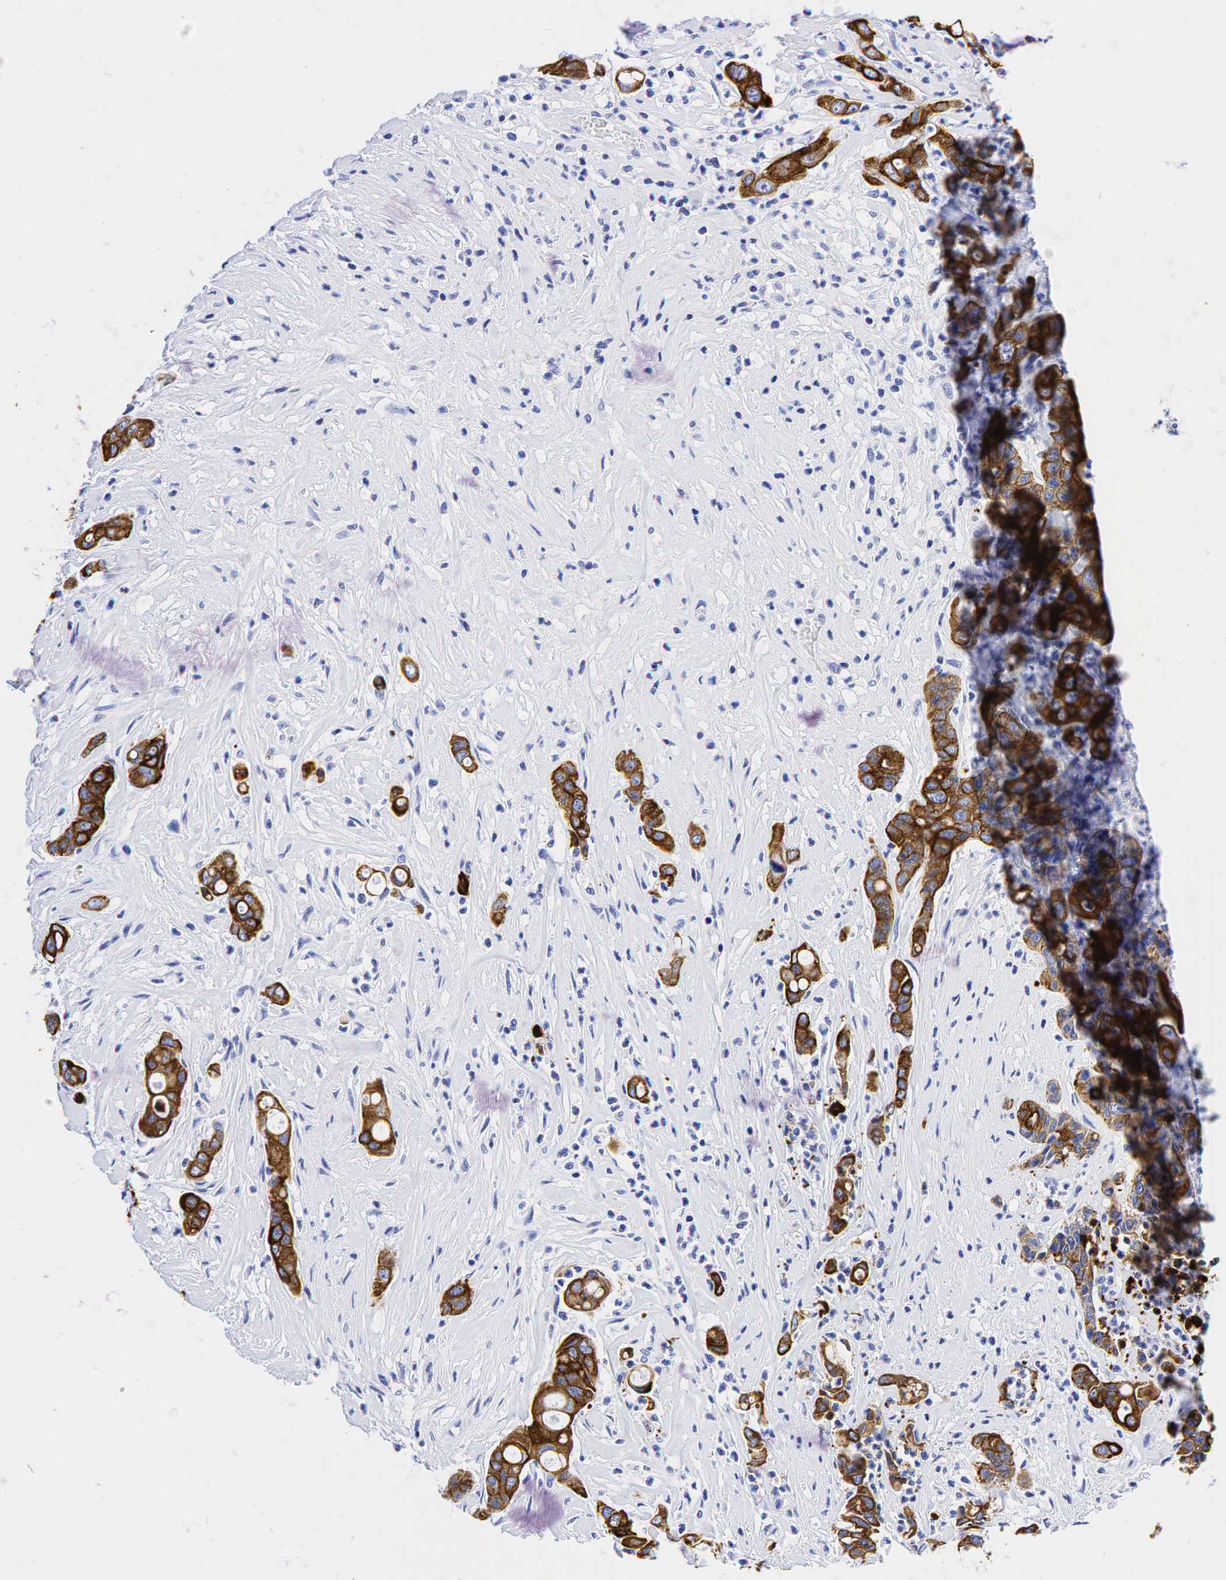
{"staining": {"intensity": "strong", "quantity": ">75%", "location": "cytoplasmic/membranous"}, "tissue": "colorectal cancer", "cell_type": "Tumor cells", "image_type": "cancer", "snomed": [{"axis": "morphology", "description": "Adenocarcinoma, NOS"}, {"axis": "topography", "description": "Colon"}], "caption": "Tumor cells display strong cytoplasmic/membranous staining in about >75% of cells in colorectal adenocarcinoma.", "gene": "KRT19", "patient": {"sex": "female", "age": 70}}